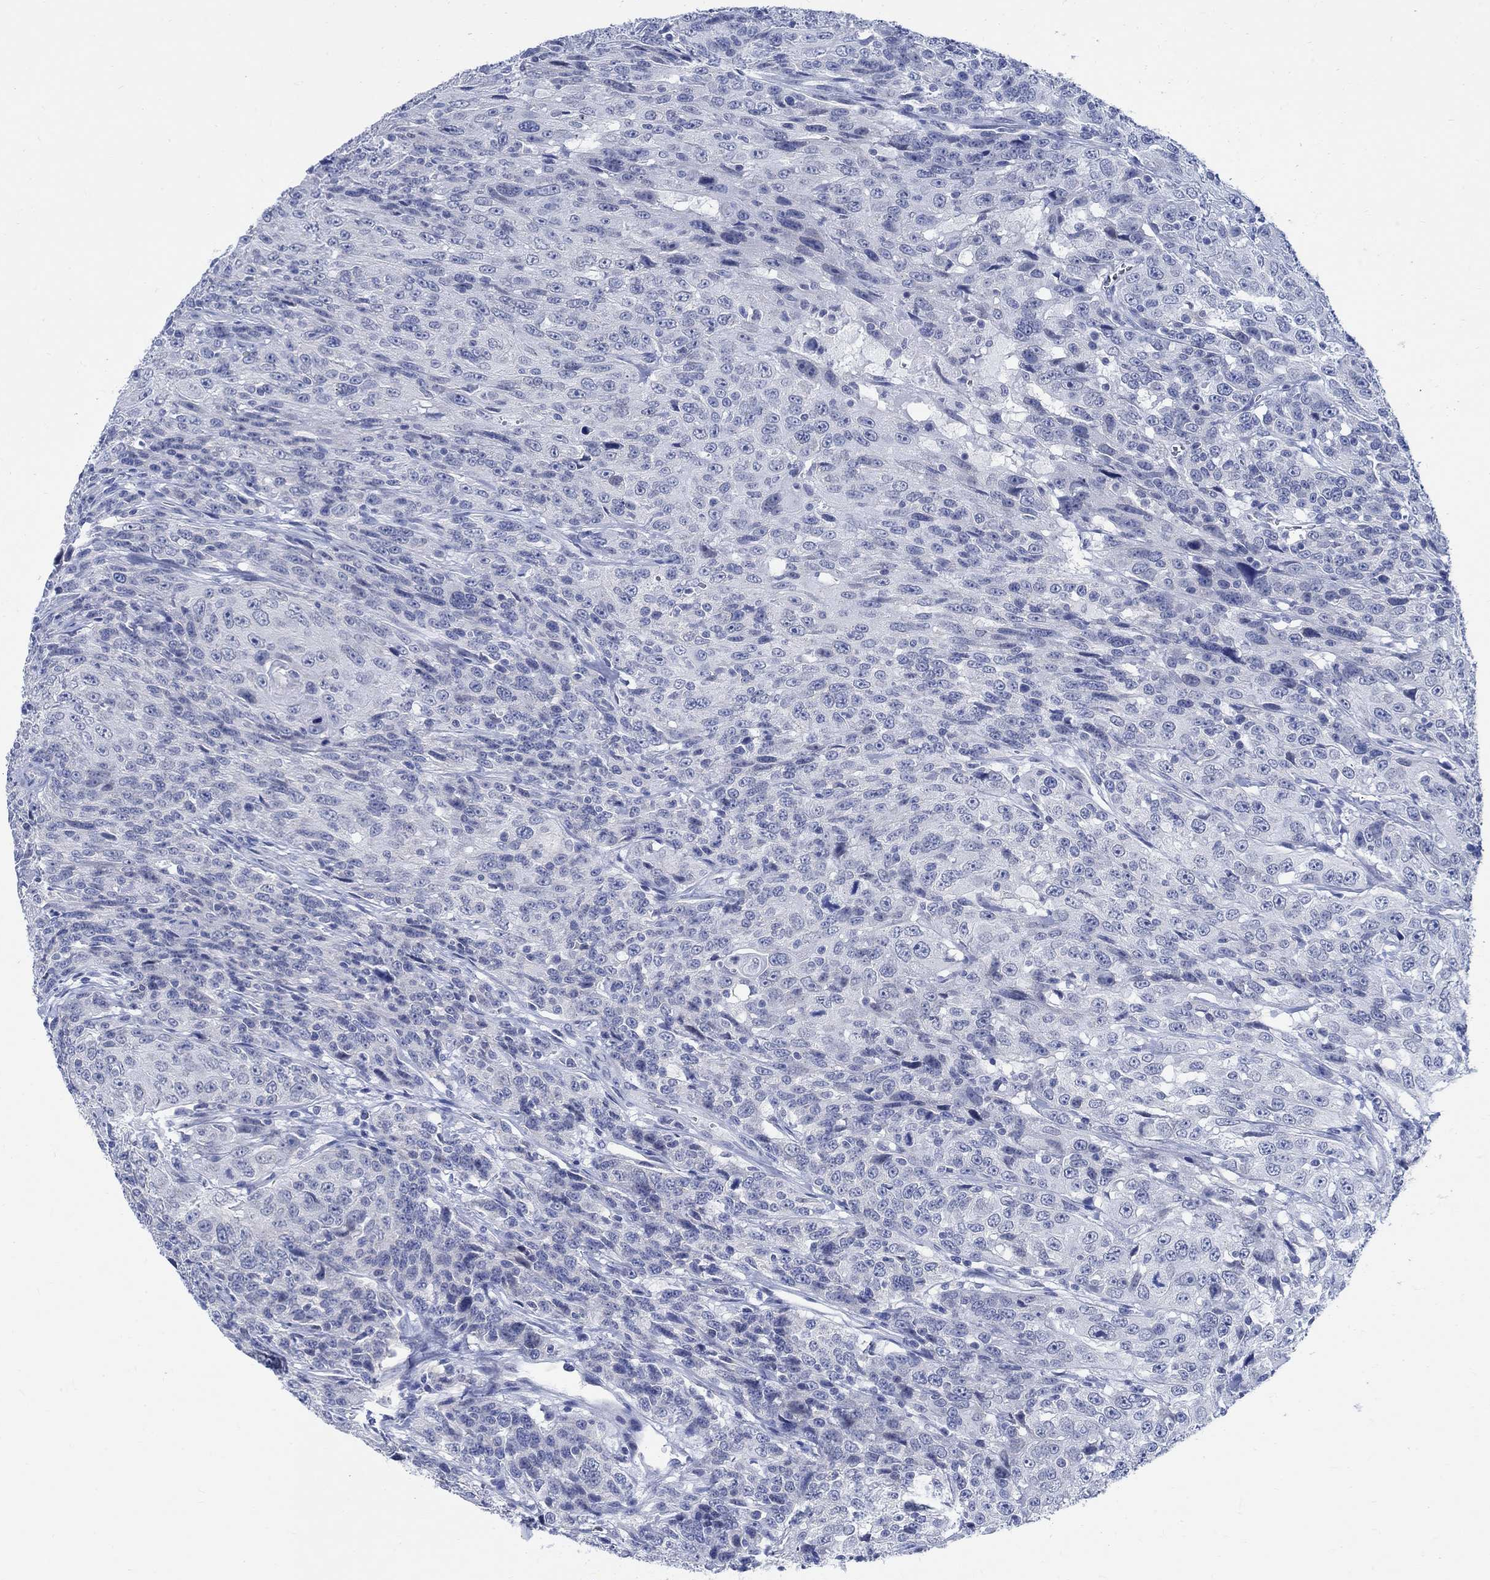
{"staining": {"intensity": "negative", "quantity": "none", "location": "none"}, "tissue": "urothelial cancer", "cell_type": "Tumor cells", "image_type": "cancer", "snomed": [{"axis": "morphology", "description": "Urothelial carcinoma, NOS"}, {"axis": "morphology", "description": "Urothelial carcinoma, High grade"}, {"axis": "topography", "description": "Urinary bladder"}], "caption": "Tumor cells are negative for brown protein staining in high-grade urothelial carcinoma. (DAB (3,3'-diaminobenzidine) immunohistochemistry with hematoxylin counter stain).", "gene": "CAMK2N1", "patient": {"sex": "female", "age": 73}}